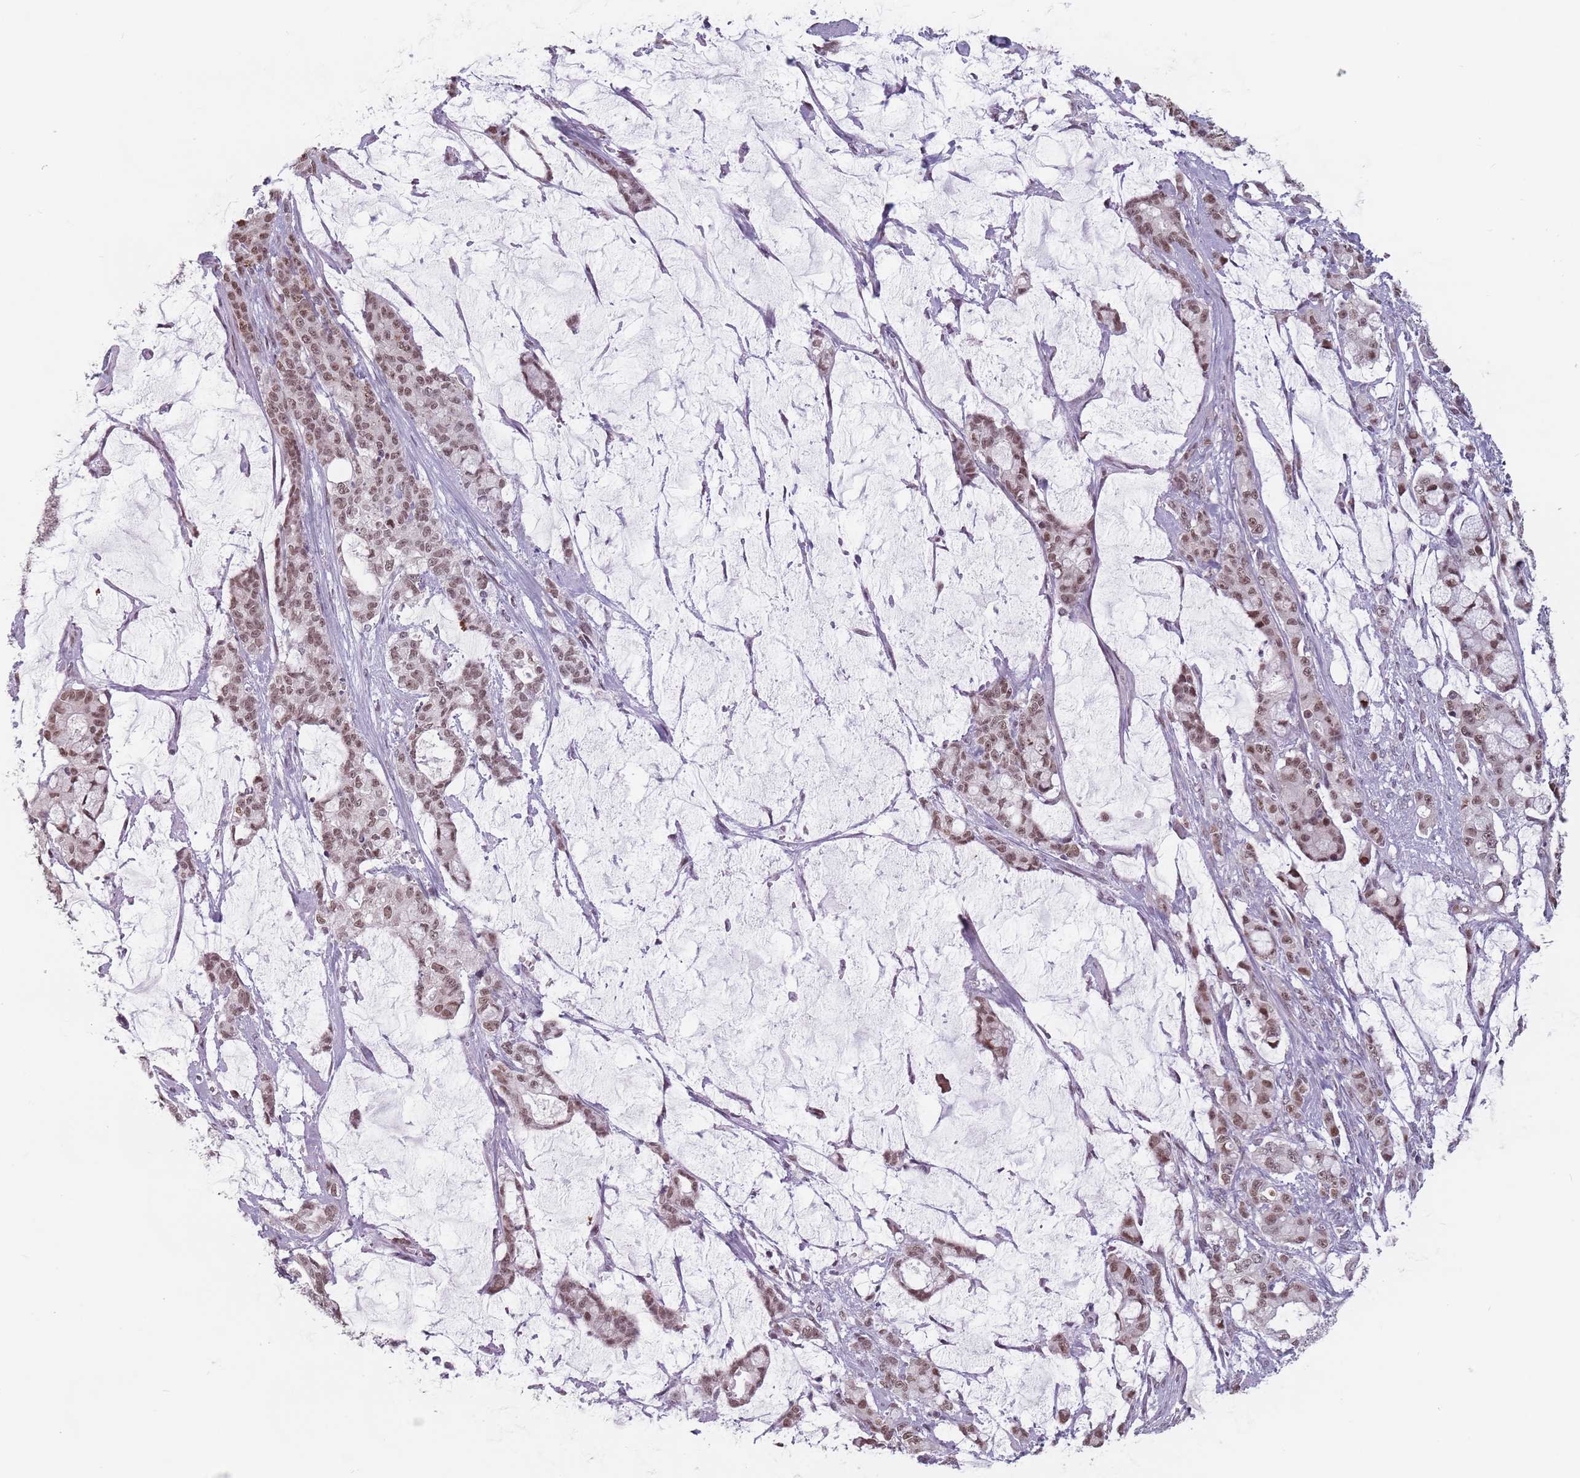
{"staining": {"intensity": "moderate", "quantity": ">75%", "location": "nuclear"}, "tissue": "pancreatic cancer", "cell_type": "Tumor cells", "image_type": "cancer", "snomed": [{"axis": "morphology", "description": "Adenocarcinoma, NOS"}, {"axis": "topography", "description": "Pancreas"}], "caption": "Tumor cells exhibit medium levels of moderate nuclear staining in approximately >75% of cells in adenocarcinoma (pancreatic). The protein is shown in brown color, while the nuclei are stained blue.", "gene": "PTCHD1", "patient": {"sex": "female", "age": 73}}